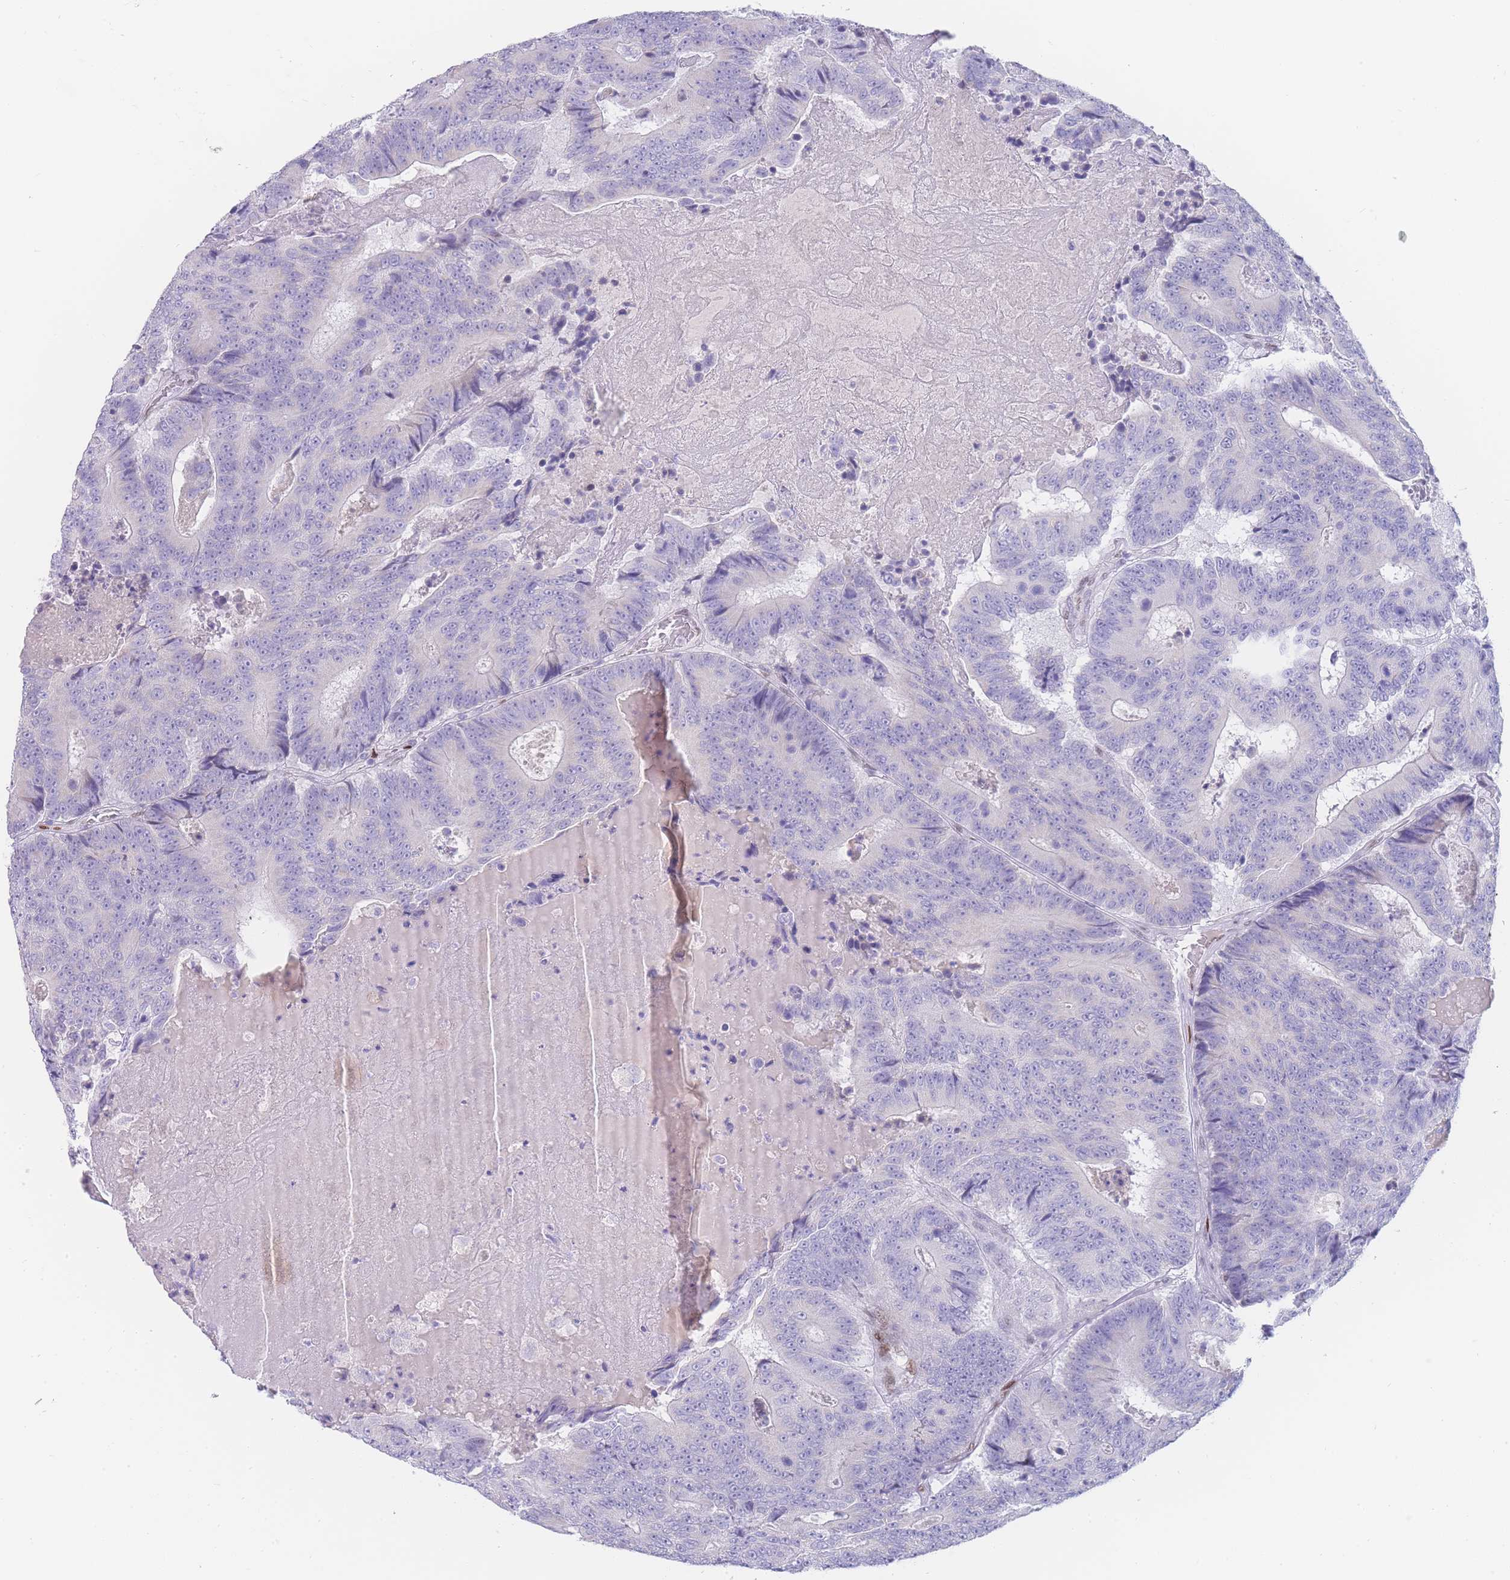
{"staining": {"intensity": "negative", "quantity": "none", "location": "none"}, "tissue": "colorectal cancer", "cell_type": "Tumor cells", "image_type": "cancer", "snomed": [{"axis": "morphology", "description": "Adenocarcinoma, NOS"}, {"axis": "topography", "description": "Colon"}], "caption": "IHC of human adenocarcinoma (colorectal) exhibits no positivity in tumor cells. (DAB immunohistochemistry (IHC), high magnification).", "gene": "PSMB5", "patient": {"sex": "male", "age": 83}}